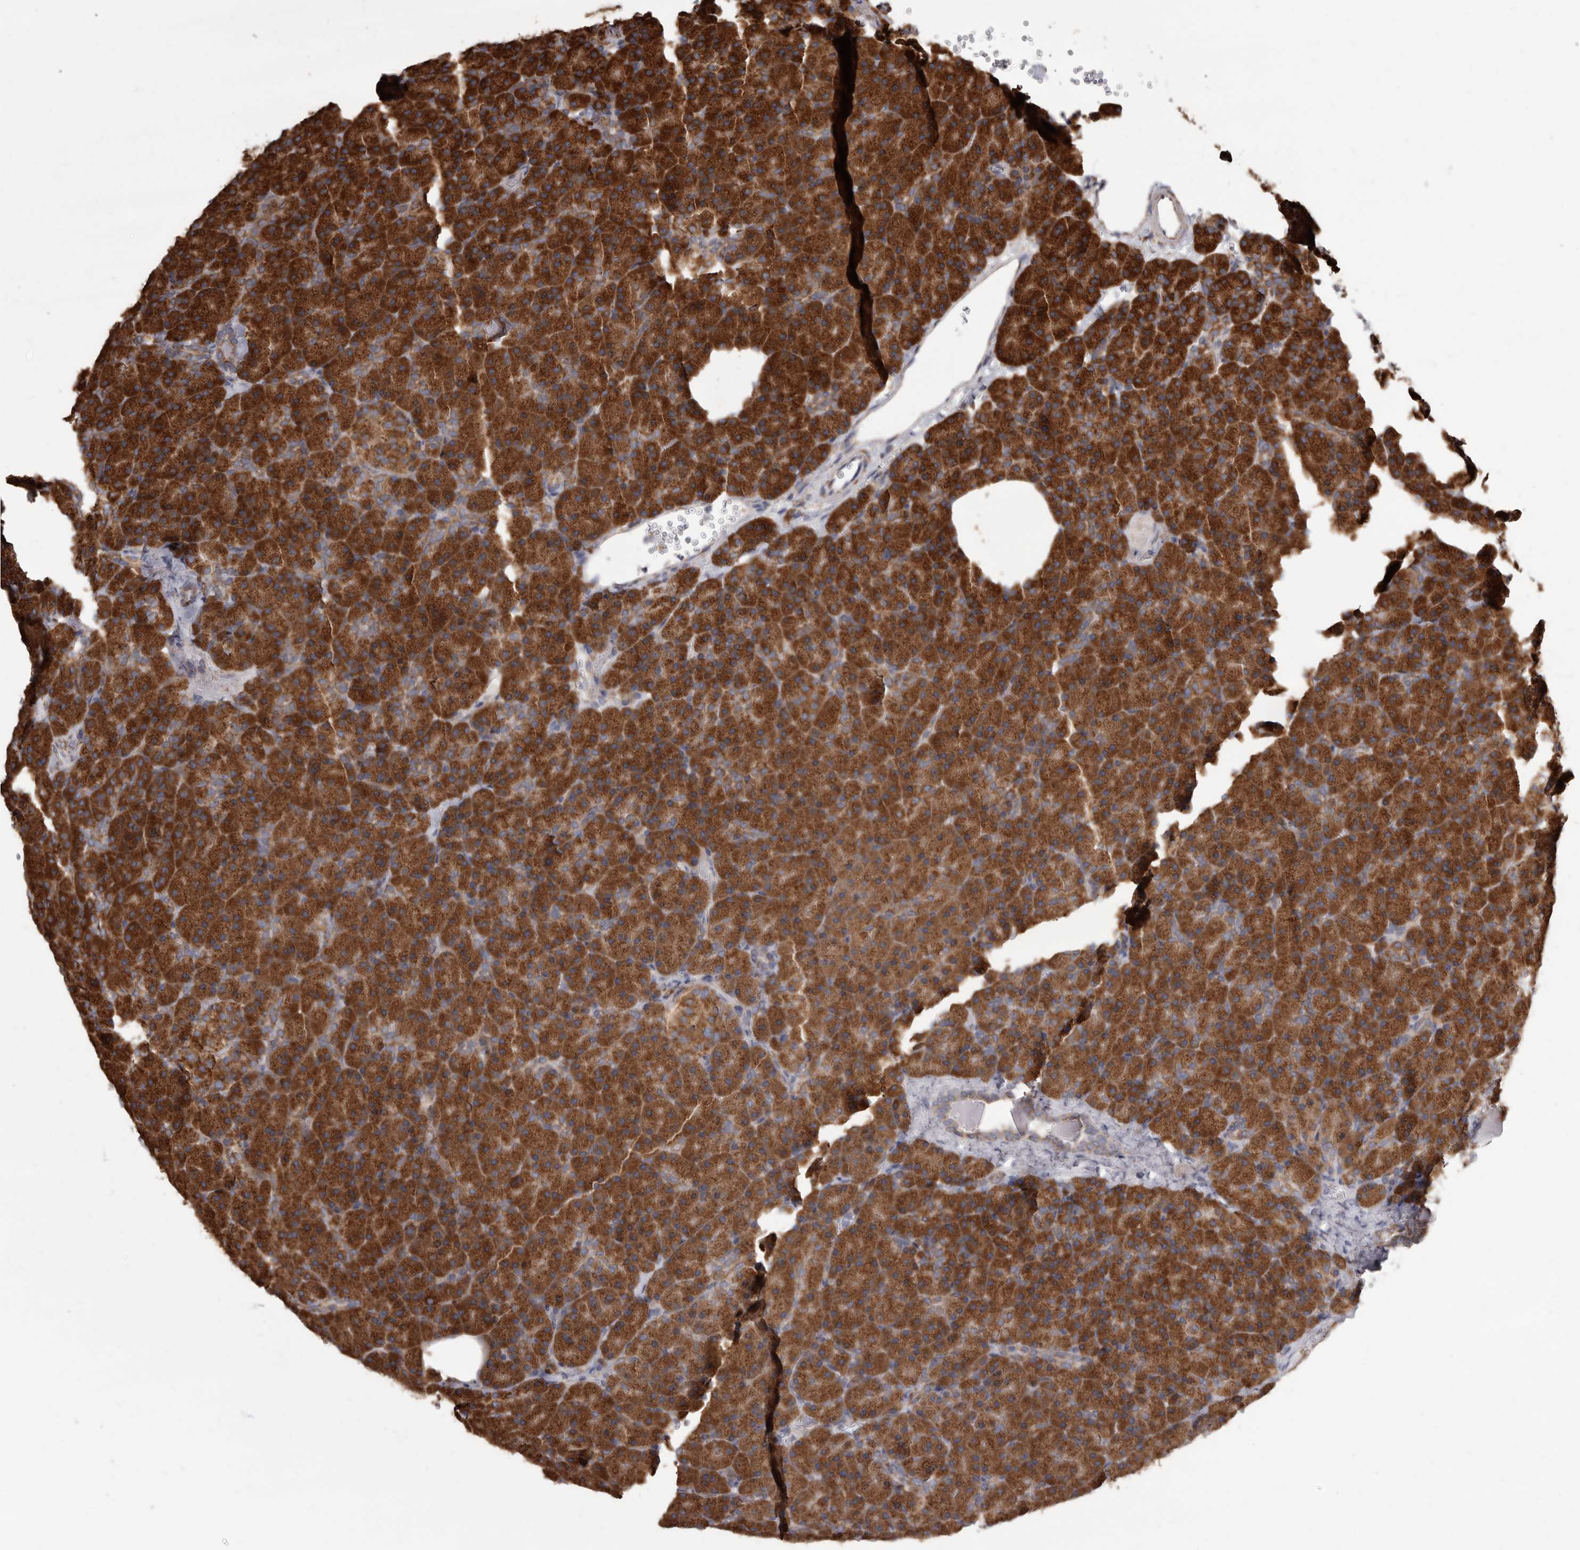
{"staining": {"intensity": "strong", "quantity": ">75%", "location": "cytoplasmic/membranous"}, "tissue": "pancreas", "cell_type": "Exocrine glandular cells", "image_type": "normal", "snomed": [{"axis": "morphology", "description": "Normal tissue, NOS"}, {"axis": "morphology", "description": "Carcinoid, malignant, NOS"}, {"axis": "topography", "description": "Pancreas"}], "caption": "Strong cytoplasmic/membranous protein staining is present in about >75% of exocrine glandular cells in pancreas. The staining was performed using DAB to visualize the protein expression in brown, while the nuclei were stained in blue with hematoxylin (Magnification: 20x).", "gene": "CDK5RAP3", "patient": {"sex": "female", "age": 35}}